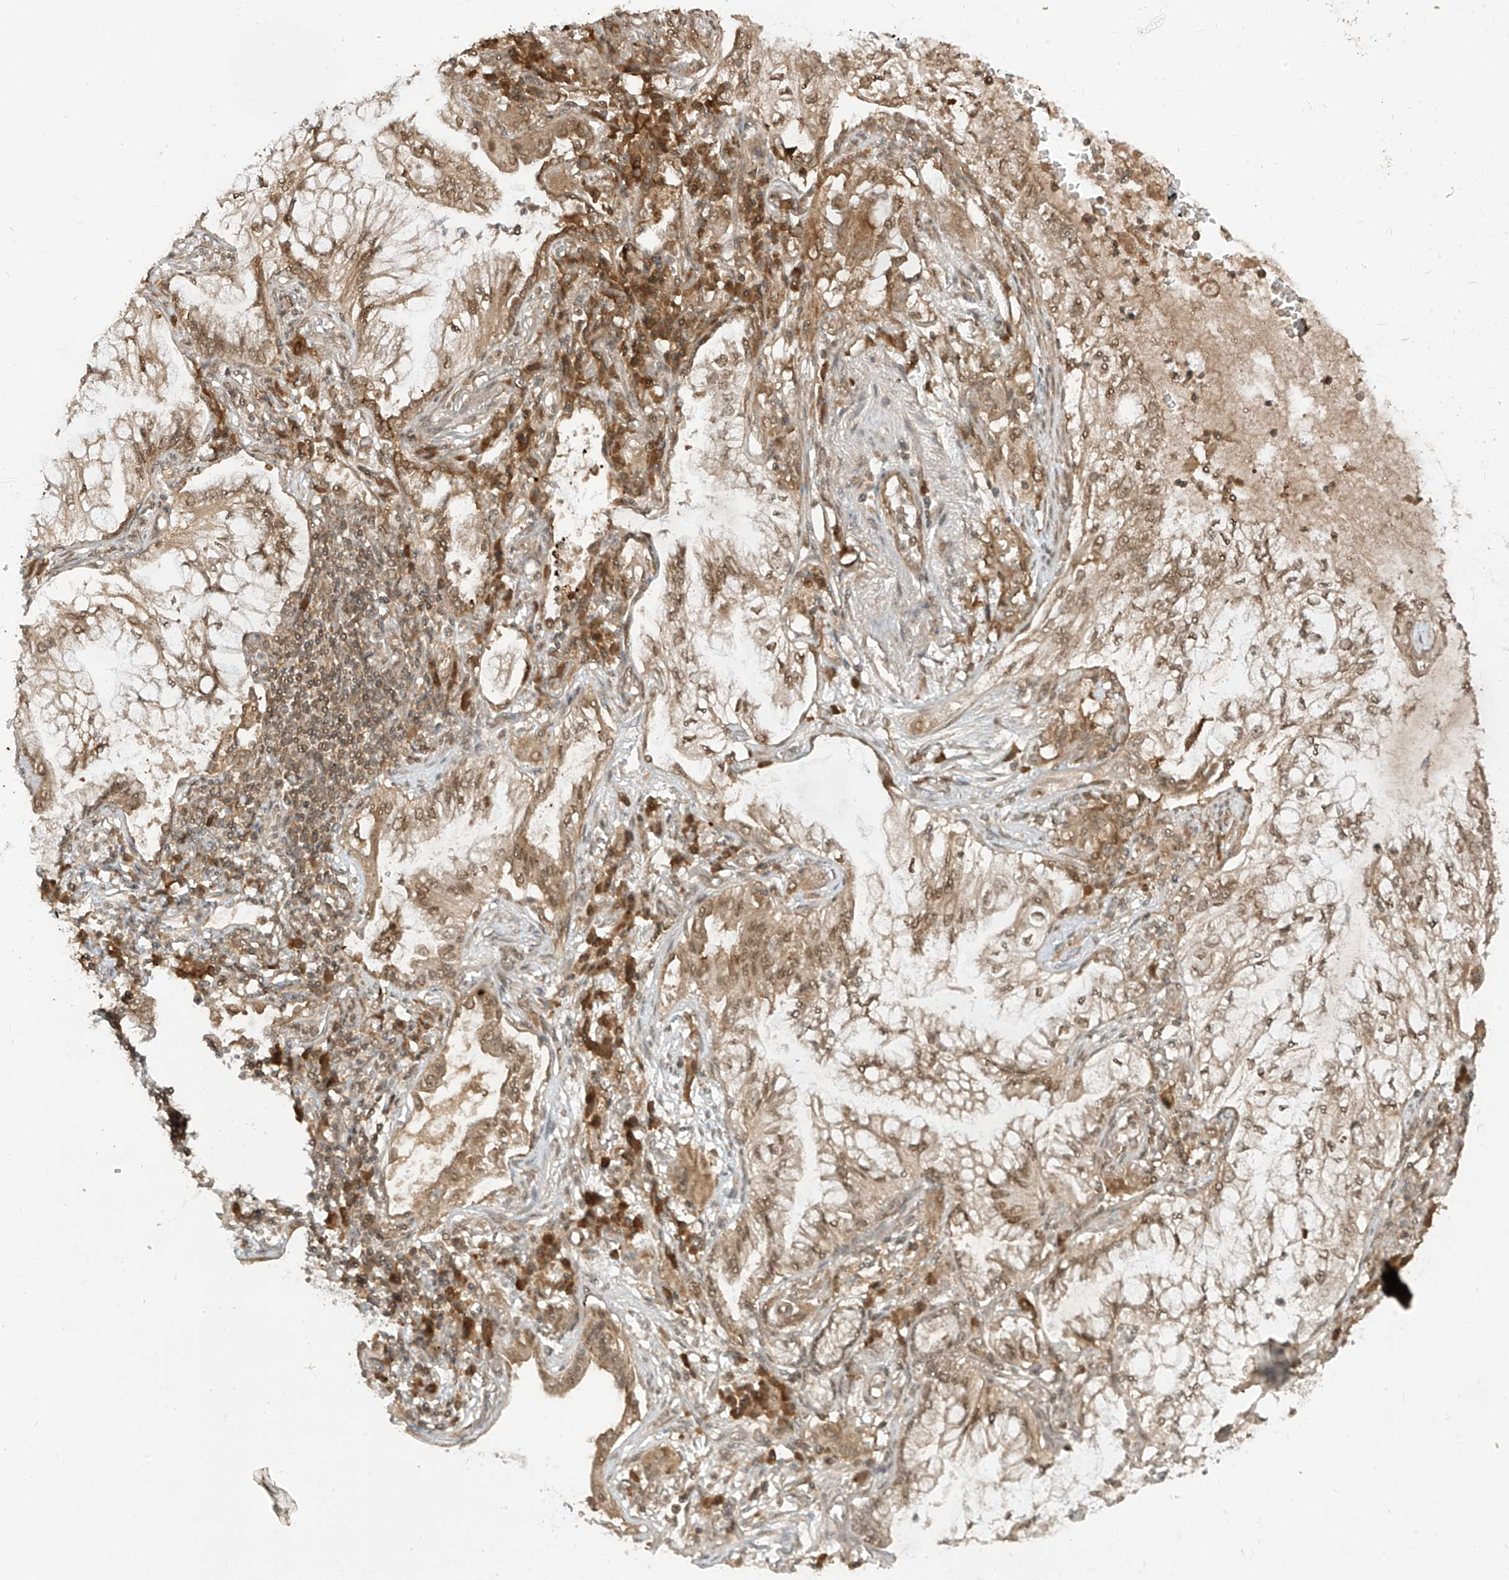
{"staining": {"intensity": "moderate", "quantity": ">75%", "location": "cytoplasmic/membranous,nuclear"}, "tissue": "lung cancer", "cell_type": "Tumor cells", "image_type": "cancer", "snomed": [{"axis": "morphology", "description": "Adenocarcinoma, NOS"}, {"axis": "topography", "description": "Lung"}], "caption": "An image of adenocarcinoma (lung) stained for a protein shows moderate cytoplasmic/membranous and nuclear brown staining in tumor cells. (DAB (3,3'-diaminobenzidine) IHC, brown staining for protein, blue staining for nuclei).", "gene": "LCOR", "patient": {"sex": "female", "age": 70}}